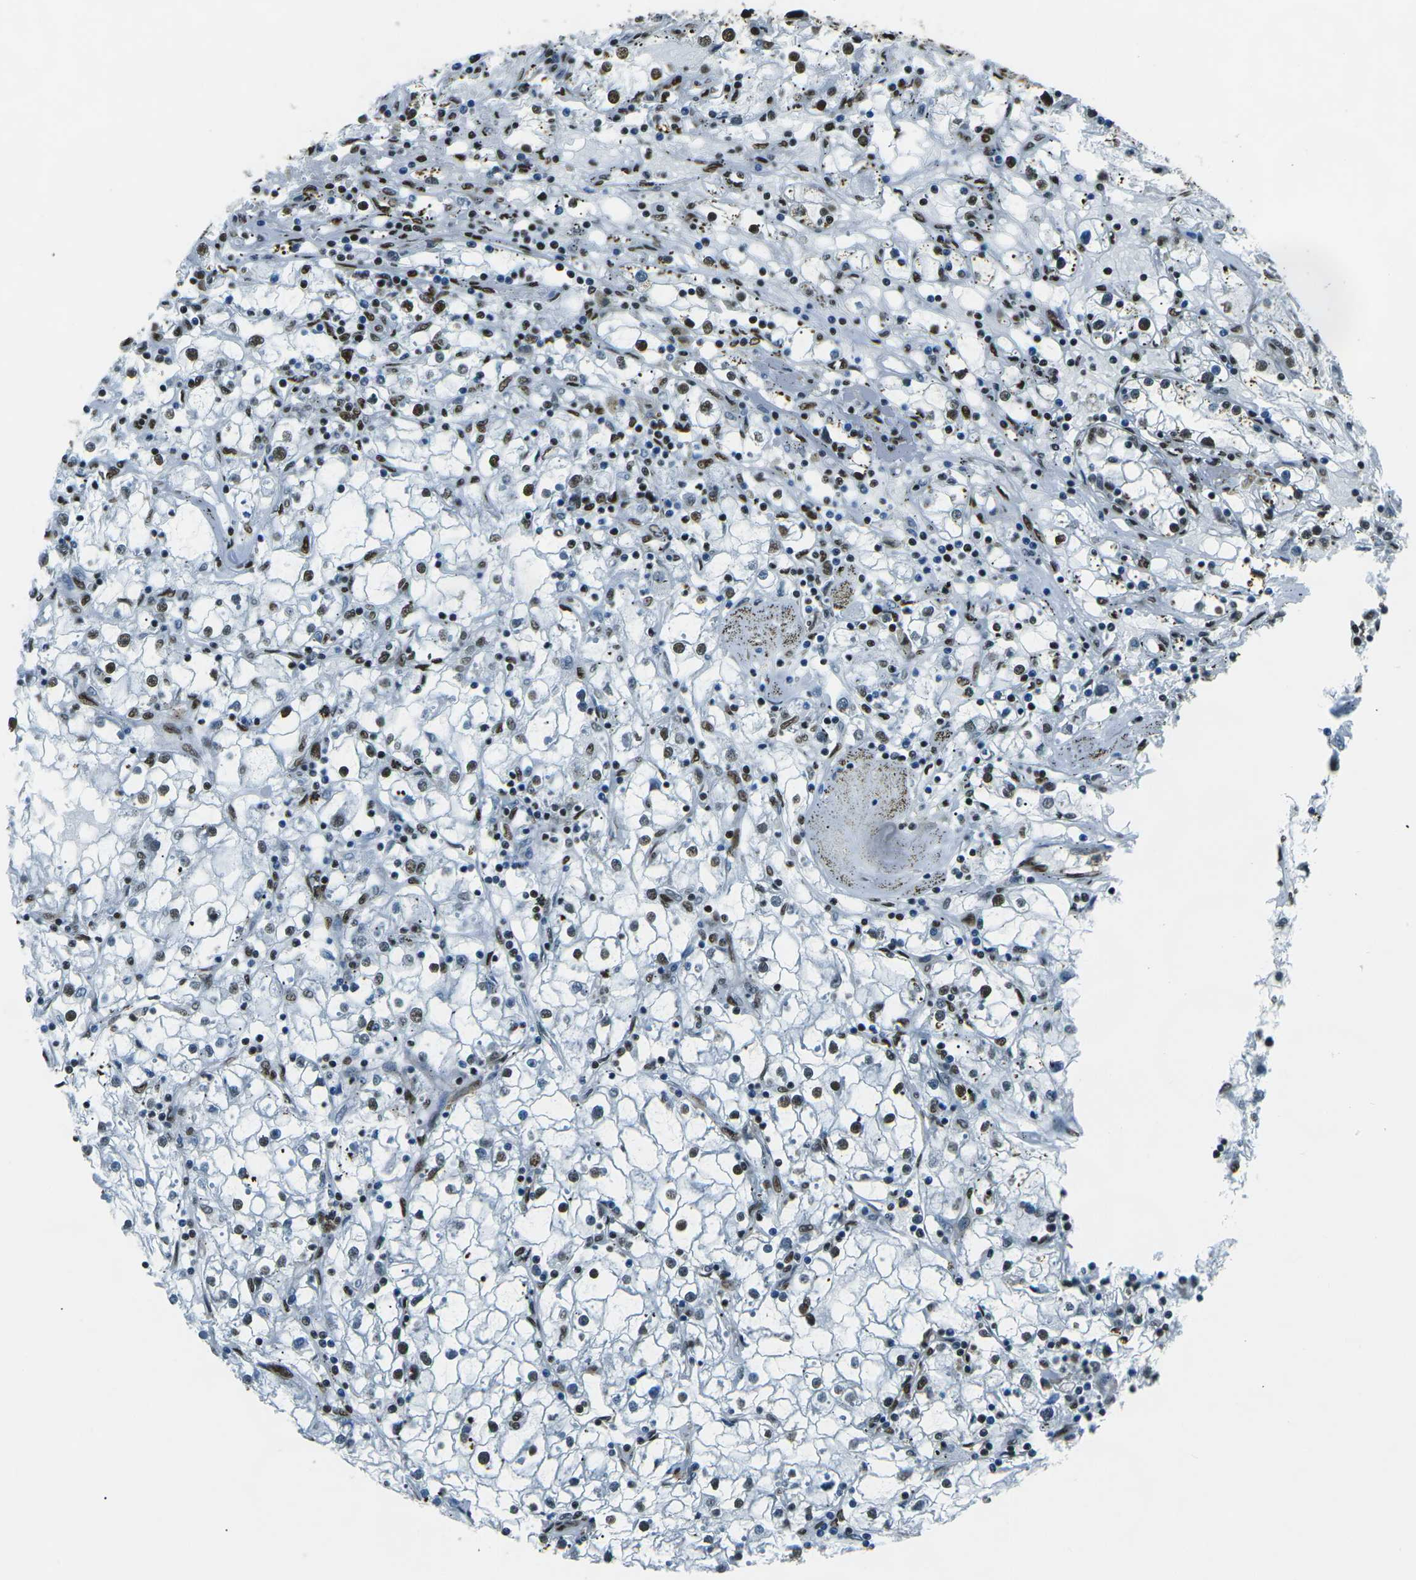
{"staining": {"intensity": "strong", "quantity": "25%-75%", "location": "nuclear"}, "tissue": "renal cancer", "cell_type": "Tumor cells", "image_type": "cancer", "snomed": [{"axis": "morphology", "description": "Adenocarcinoma, NOS"}, {"axis": "topography", "description": "Kidney"}], "caption": "Brown immunohistochemical staining in human renal cancer reveals strong nuclear positivity in approximately 25%-75% of tumor cells. Ihc stains the protein in brown and the nuclei are stained blue.", "gene": "HNRNPL", "patient": {"sex": "male", "age": 56}}